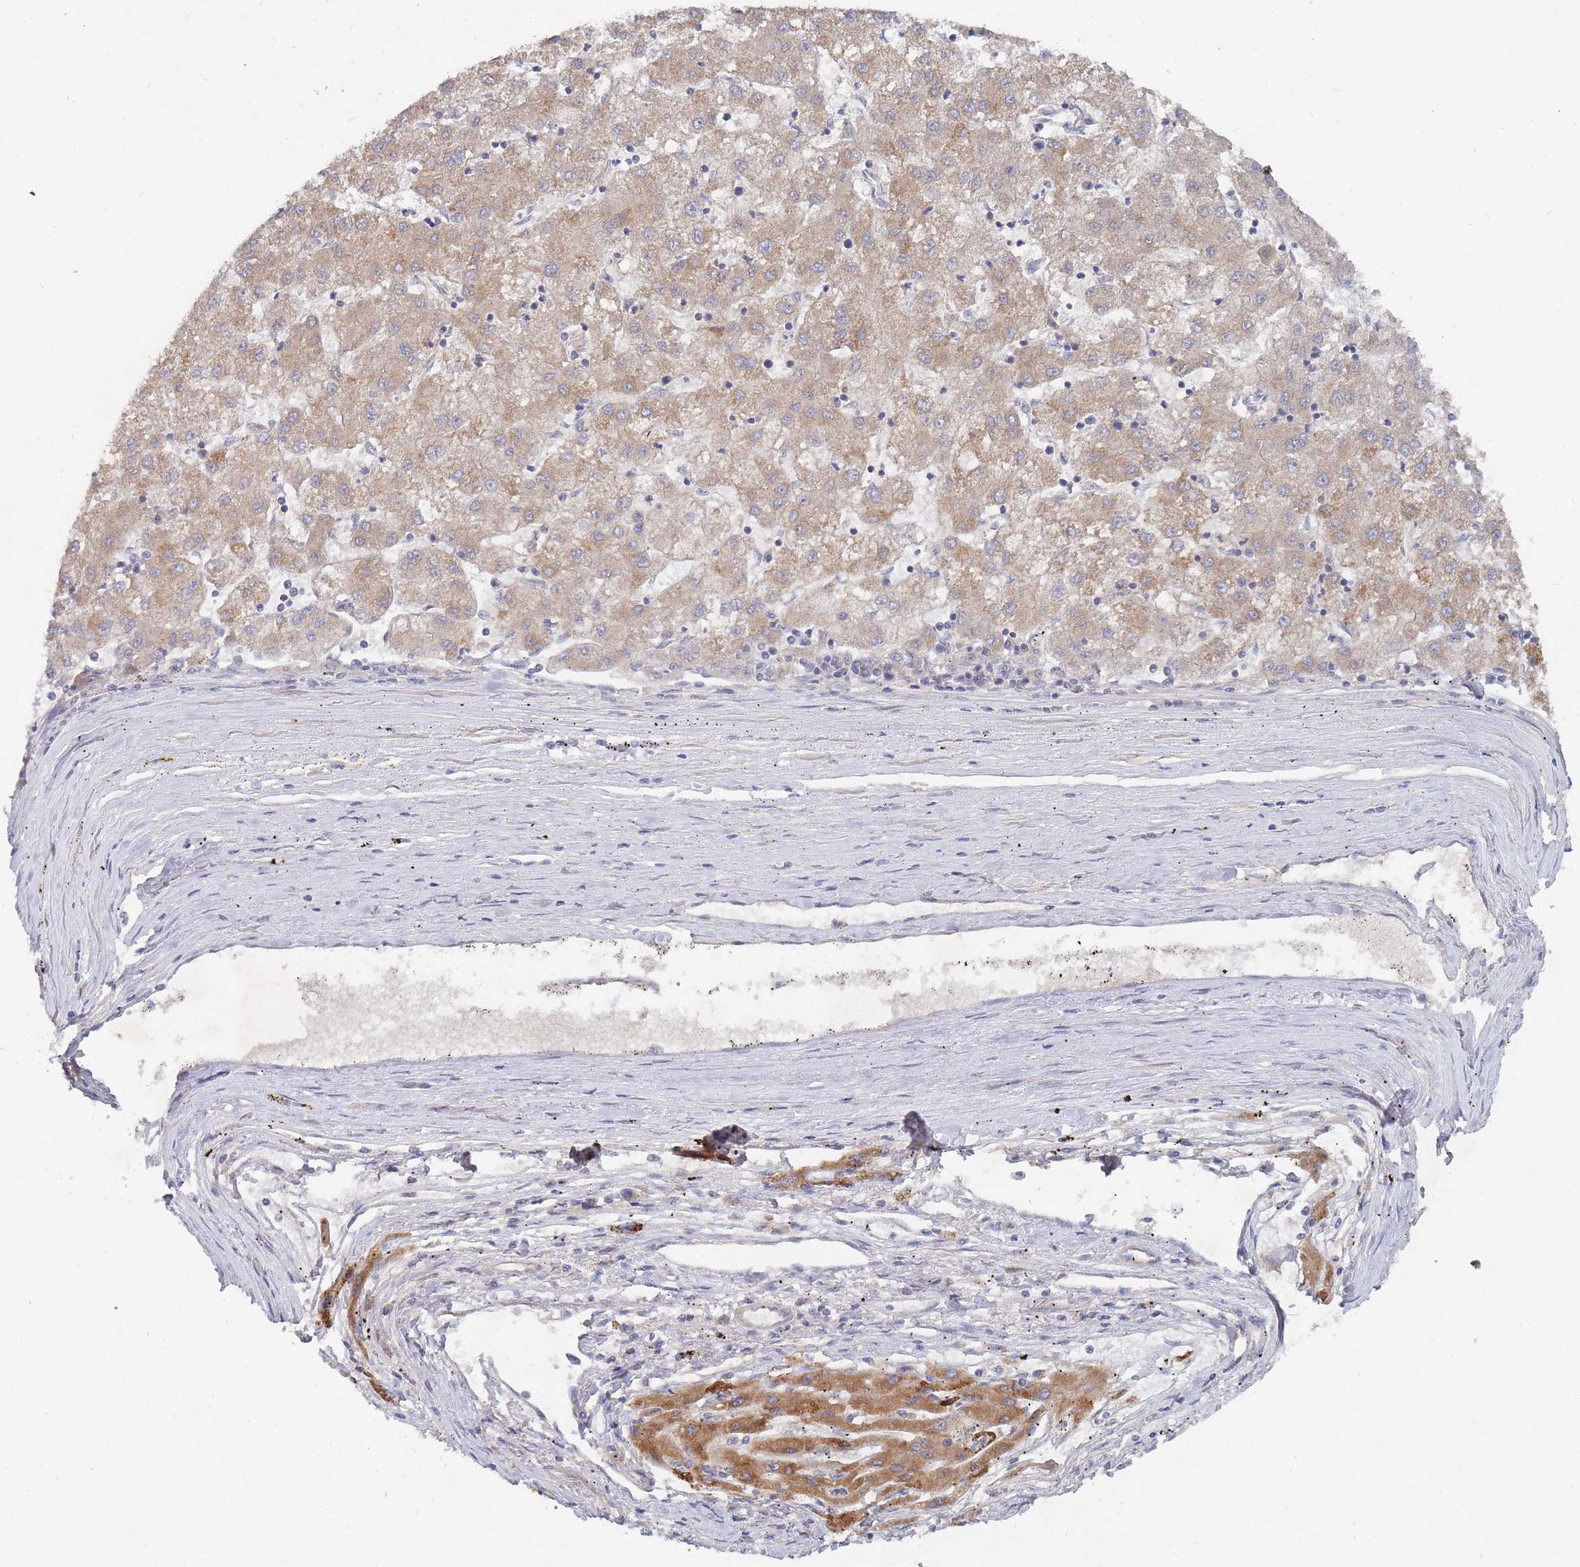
{"staining": {"intensity": "moderate", "quantity": ">75%", "location": "cytoplasmic/membranous"}, "tissue": "liver cancer", "cell_type": "Tumor cells", "image_type": "cancer", "snomed": [{"axis": "morphology", "description": "Carcinoma, Hepatocellular, NOS"}, {"axis": "topography", "description": "Liver"}], "caption": "Hepatocellular carcinoma (liver) stained with a protein marker demonstrates moderate staining in tumor cells.", "gene": "SLC35F5", "patient": {"sex": "male", "age": 72}}